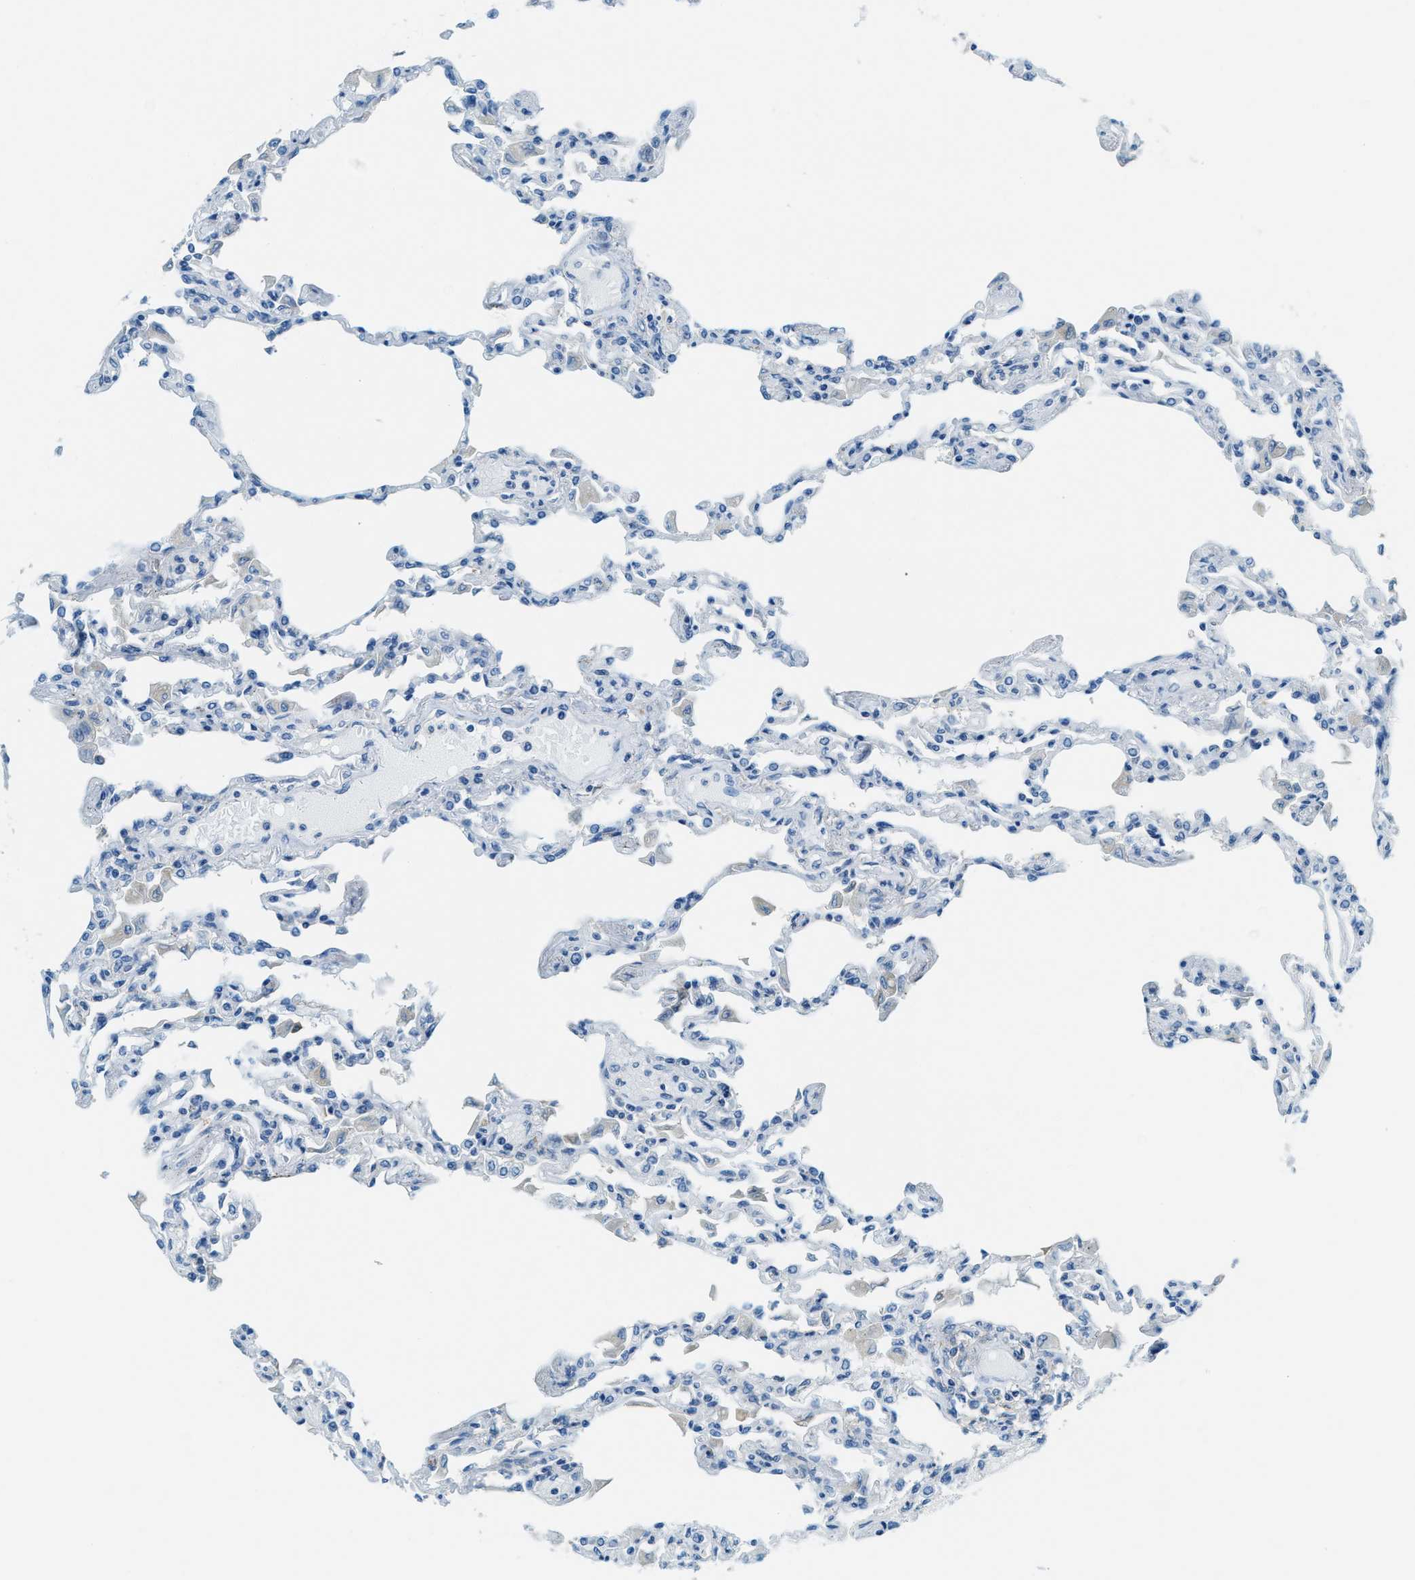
{"staining": {"intensity": "negative", "quantity": "none", "location": "none"}, "tissue": "lung", "cell_type": "Alveolar cells", "image_type": "normal", "snomed": [{"axis": "morphology", "description": "Normal tissue, NOS"}, {"axis": "topography", "description": "Bronchus"}, {"axis": "topography", "description": "Lung"}], "caption": "The immunohistochemistry (IHC) image has no significant positivity in alveolar cells of lung. (DAB (3,3'-diaminobenzidine) immunohistochemistry (IHC), high magnification).", "gene": "MATCAP2", "patient": {"sex": "female", "age": 49}}